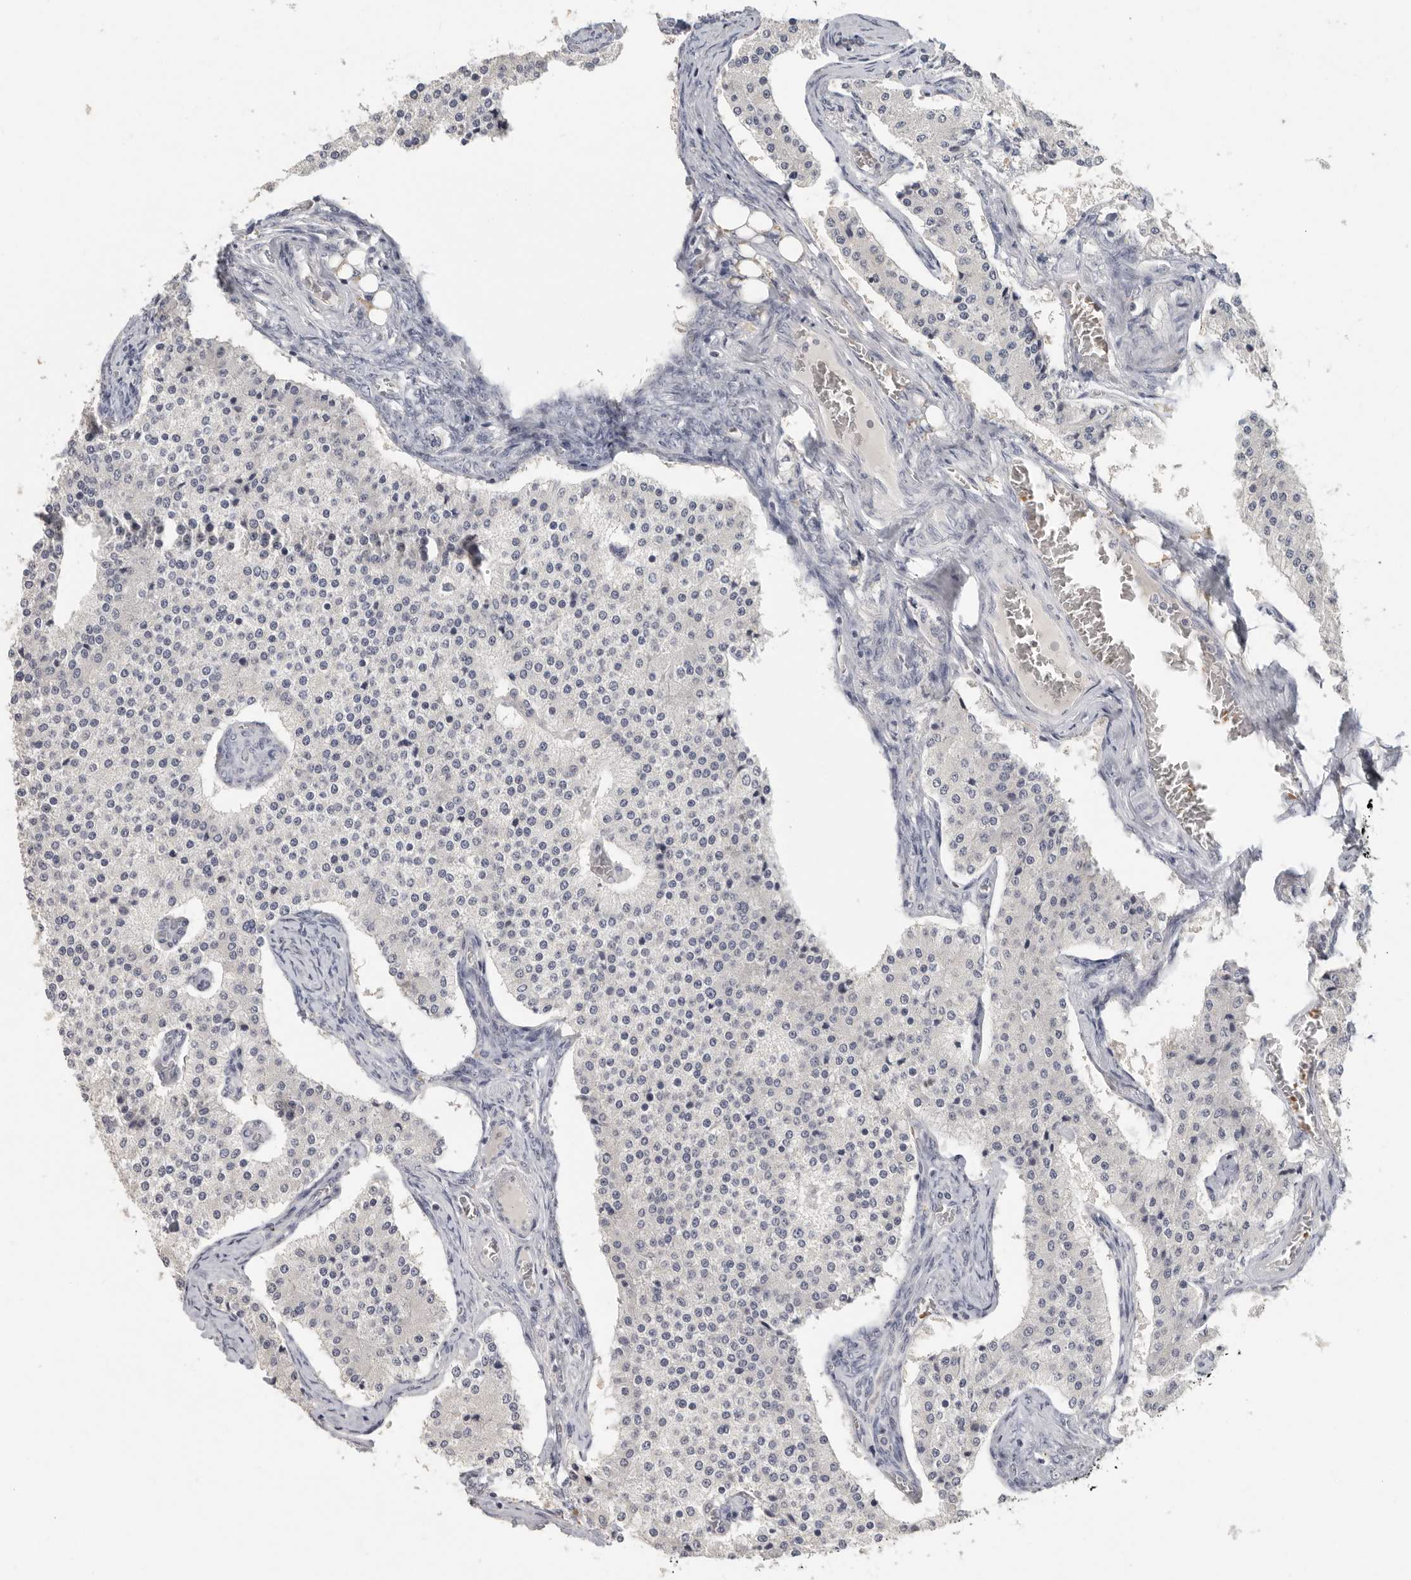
{"staining": {"intensity": "negative", "quantity": "none", "location": "none"}, "tissue": "carcinoid", "cell_type": "Tumor cells", "image_type": "cancer", "snomed": [{"axis": "morphology", "description": "Carcinoid, malignant, NOS"}, {"axis": "topography", "description": "Colon"}], "caption": "The micrograph demonstrates no significant staining in tumor cells of malignant carcinoid. (DAB immunohistochemistry (IHC) with hematoxylin counter stain).", "gene": "DNAJC11", "patient": {"sex": "female", "age": 52}}